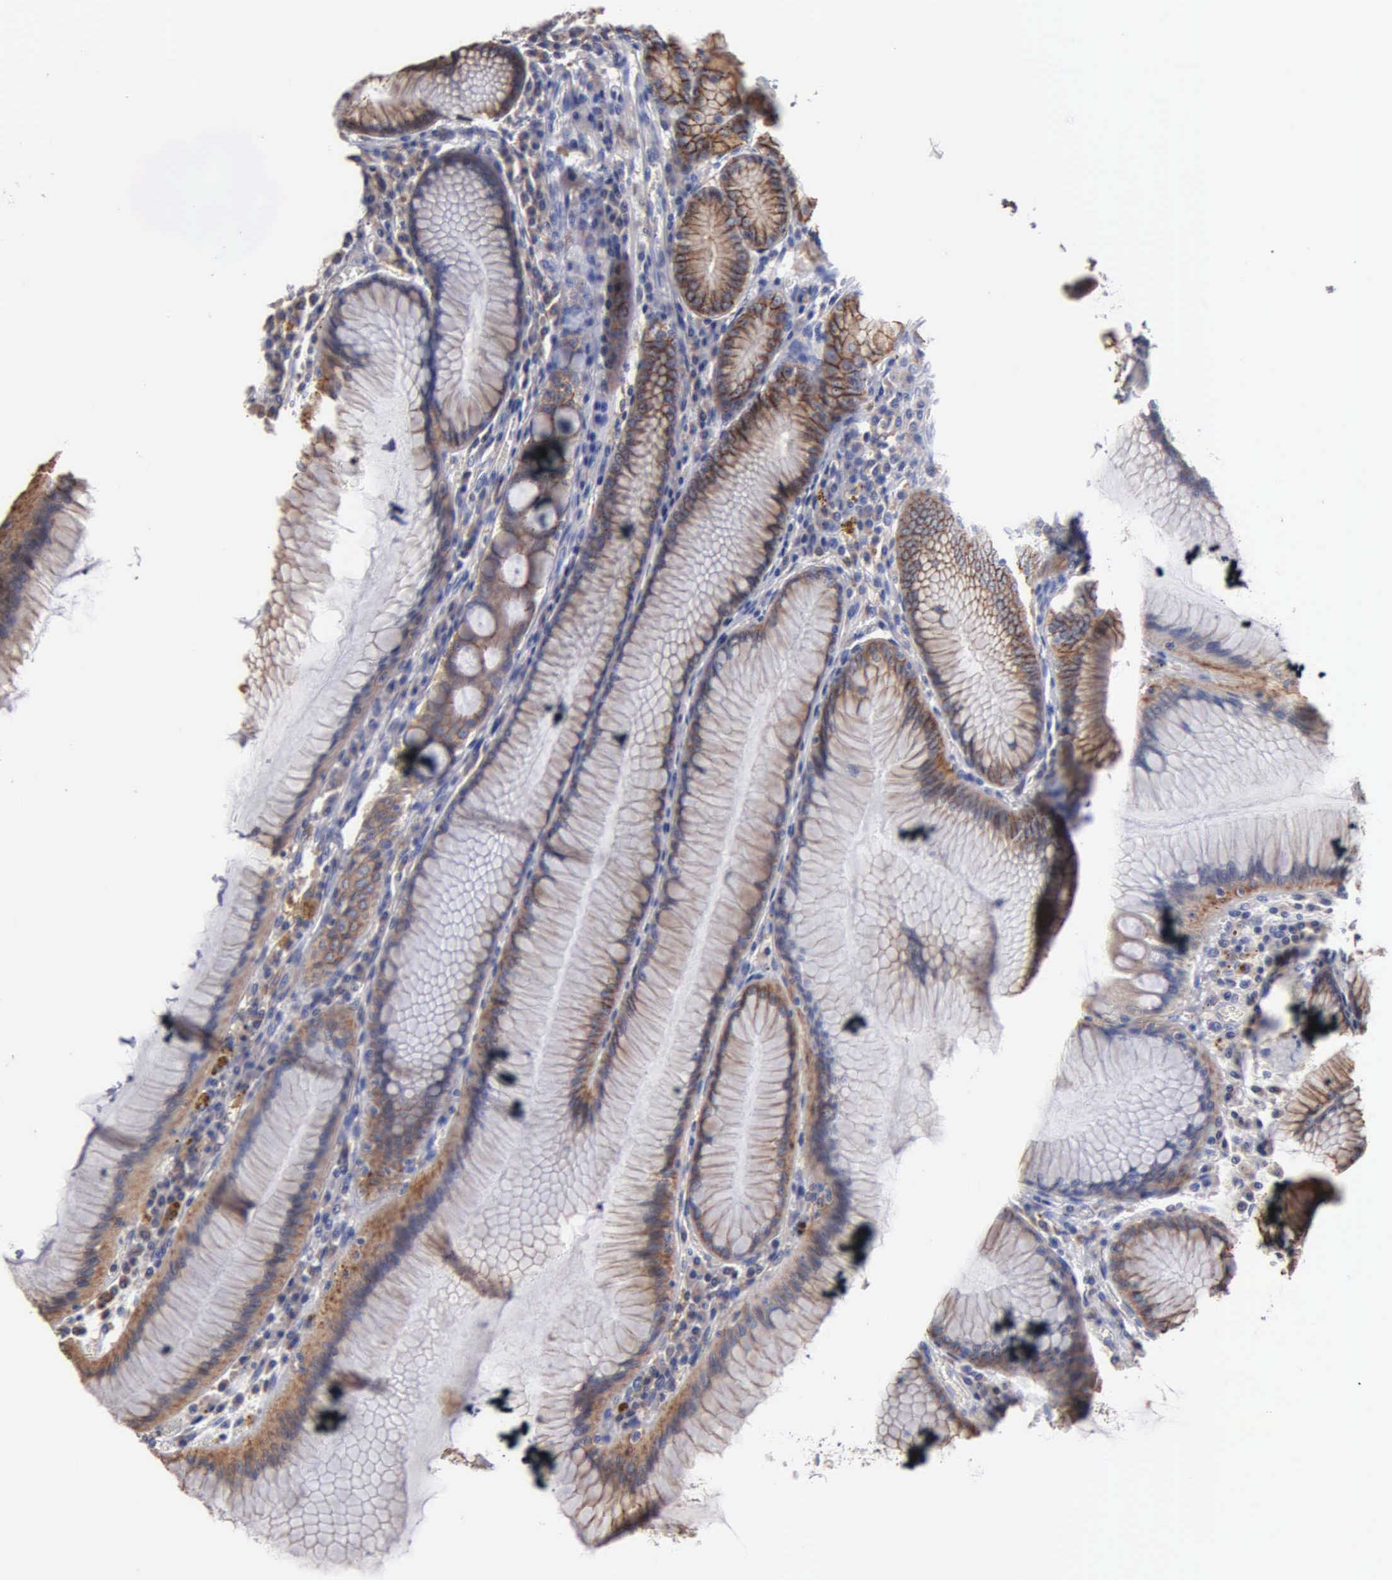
{"staining": {"intensity": "strong", "quantity": ">75%", "location": "cytoplasmic/membranous"}, "tissue": "stomach", "cell_type": "Glandular cells", "image_type": "normal", "snomed": [{"axis": "morphology", "description": "Normal tissue, NOS"}, {"axis": "topography", "description": "Stomach, lower"}], "caption": "Immunohistochemistry (IHC) of unremarkable human stomach displays high levels of strong cytoplasmic/membranous expression in about >75% of glandular cells. The staining was performed using DAB (3,3'-diaminobenzidine) to visualize the protein expression in brown, while the nuclei were stained in blue with hematoxylin (Magnification: 20x).", "gene": "PTGS2", "patient": {"sex": "female", "age": 93}}